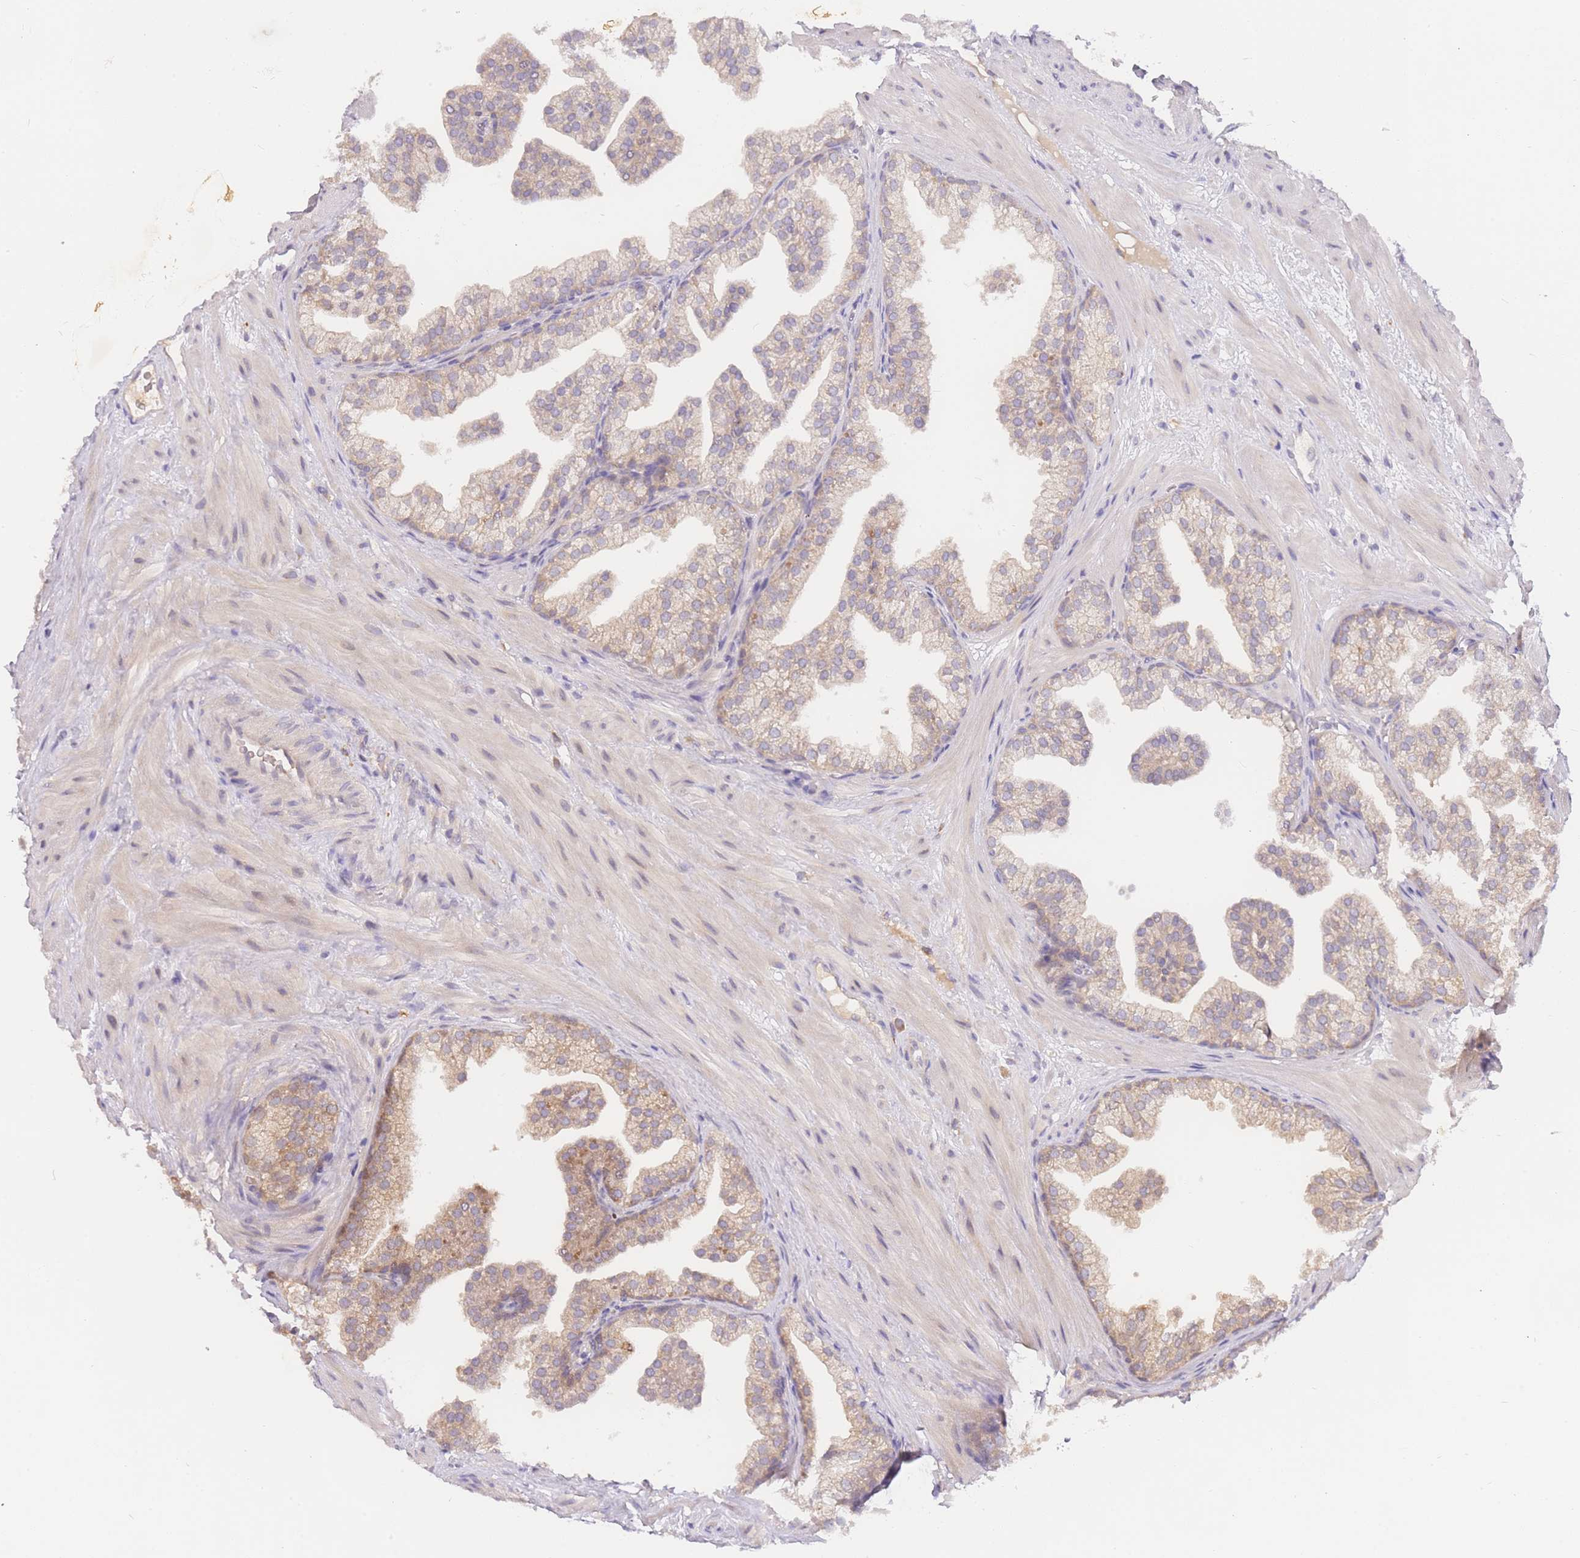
{"staining": {"intensity": "weak", "quantity": "25%-75%", "location": "cytoplasmic/membranous"}, "tissue": "prostate", "cell_type": "Glandular cells", "image_type": "normal", "snomed": [{"axis": "morphology", "description": "Normal tissue, NOS"}, {"axis": "topography", "description": "Prostate"}], "caption": "Immunohistochemistry image of benign prostate: prostate stained using immunohistochemistry reveals low levels of weak protein expression localized specifically in the cytoplasmic/membranous of glandular cells, appearing as a cytoplasmic/membranous brown color.", "gene": "ZNF577", "patient": {"sex": "male", "age": 37}}